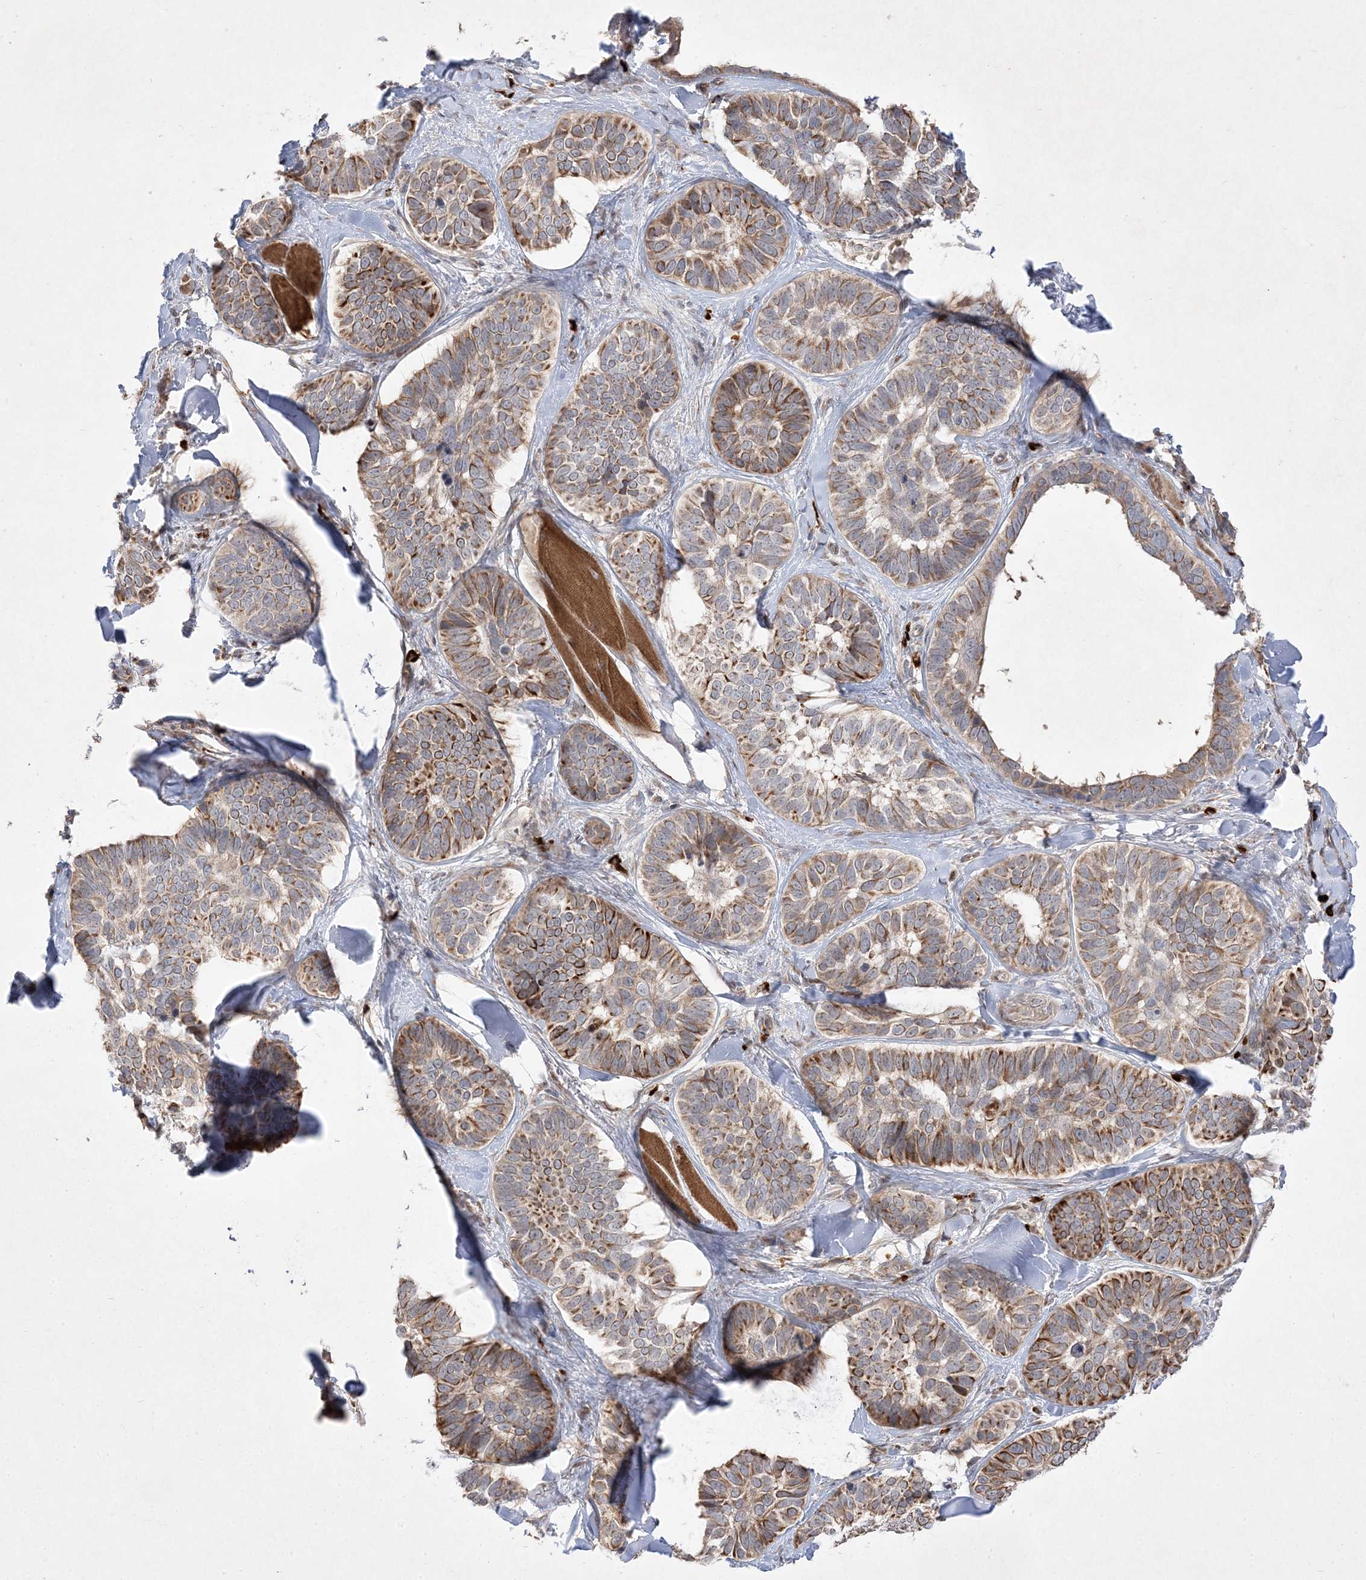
{"staining": {"intensity": "moderate", "quantity": ">75%", "location": "cytoplasmic/membranous"}, "tissue": "skin cancer", "cell_type": "Tumor cells", "image_type": "cancer", "snomed": [{"axis": "morphology", "description": "Basal cell carcinoma"}, {"axis": "topography", "description": "Skin"}], "caption": "IHC photomicrograph of neoplastic tissue: human basal cell carcinoma (skin) stained using immunohistochemistry reveals medium levels of moderate protein expression localized specifically in the cytoplasmic/membranous of tumor cells, appearing as a cytoplasmic/membranous brown color.", "gene": "CLNK", "patient": {"sex": "male", "age": 62}}